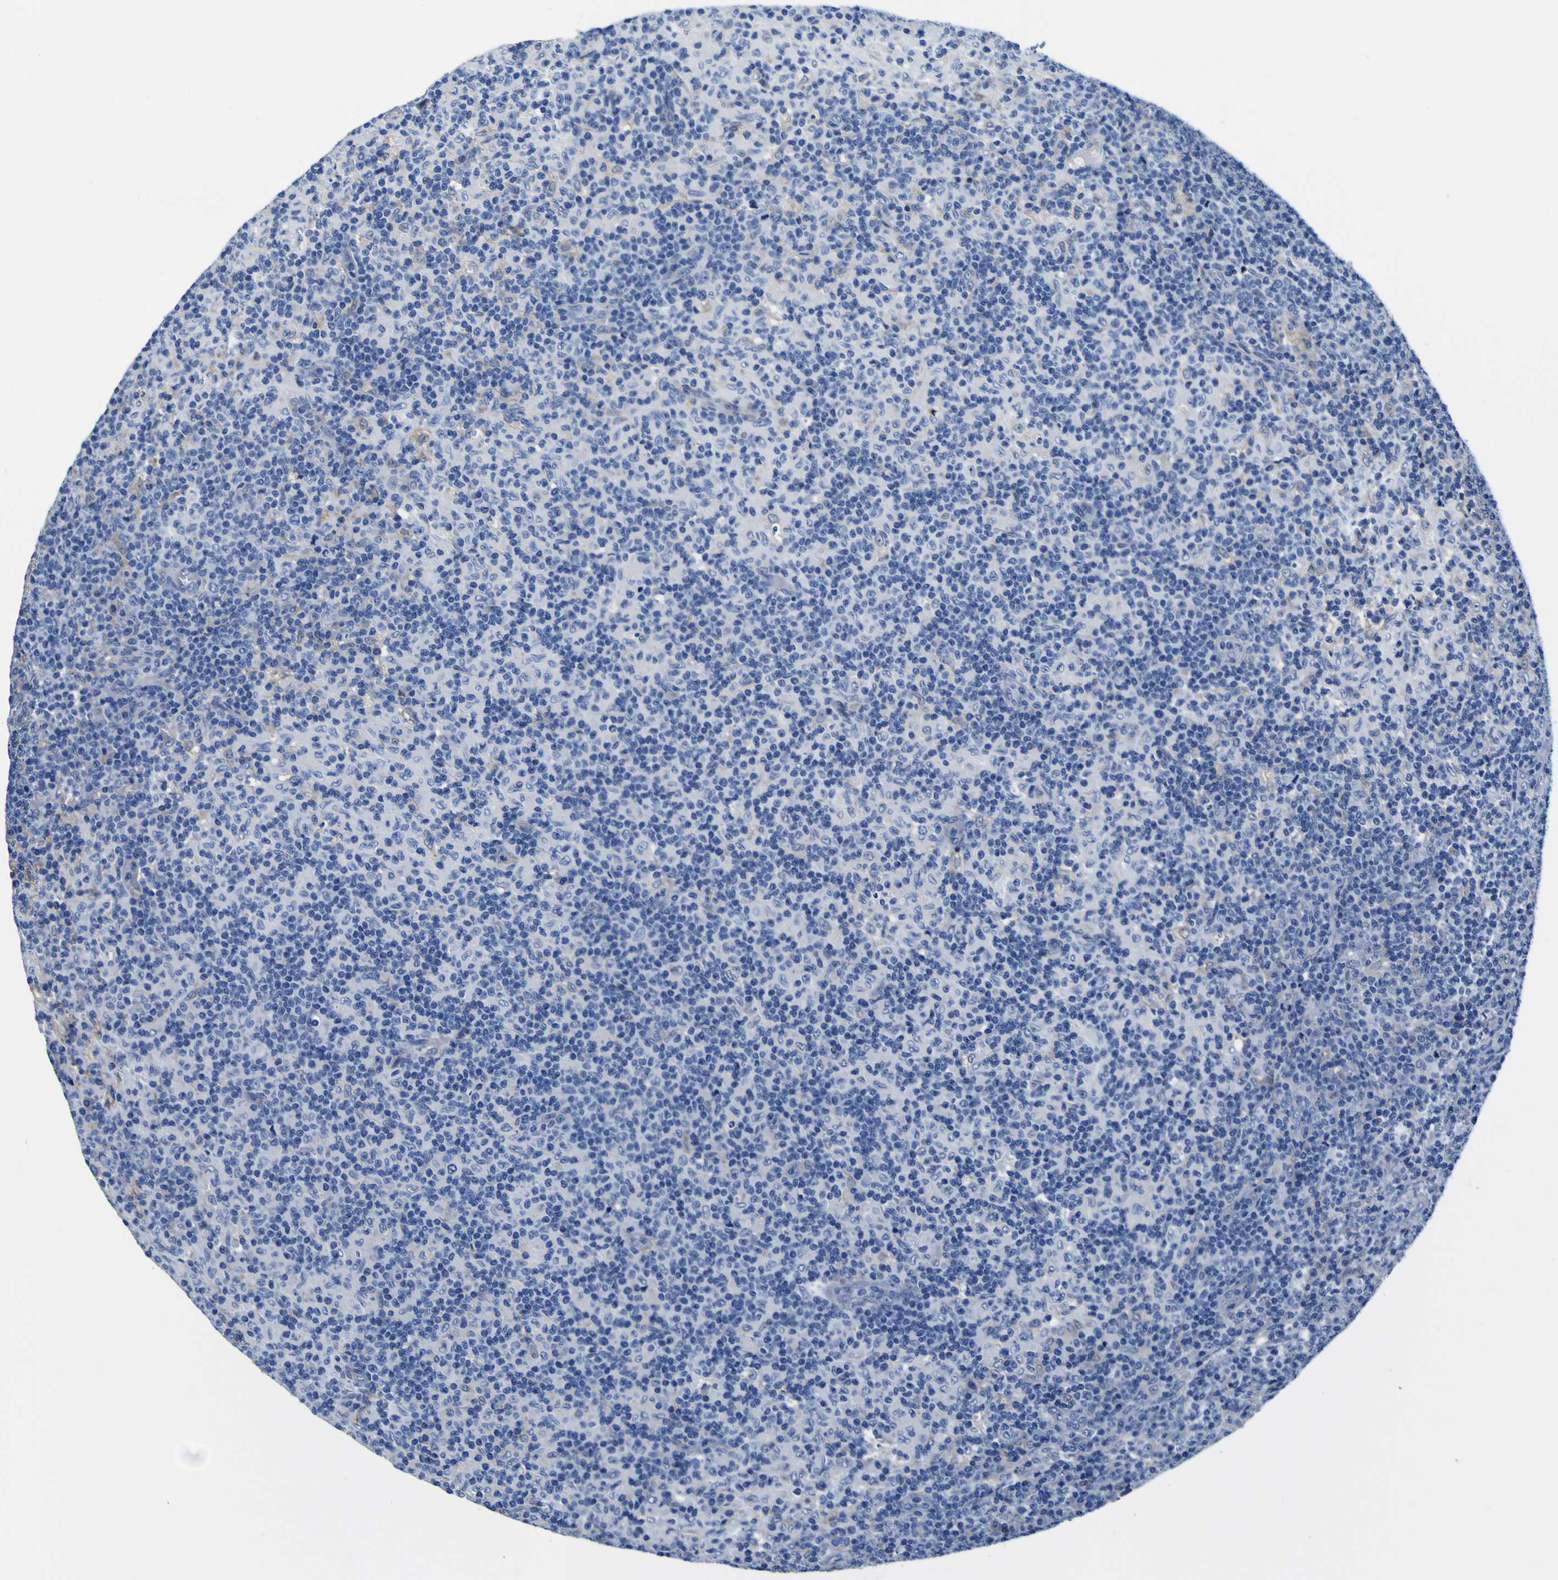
{"staining": {"intensity": "moderate", "quantity": "<25%", "location": "cytoplasmic/membranous"}, "tissue": "lymph node", "cell_type": "Germinal center cells", "image_type": "normal", "snomed": [{"axis": "morphology", "description": "Normal tissue, NOS"}, {"axis": "morphology", "description": "Inflammation, NOS"}, {"axis": "topography", "description": "Lymph node"}], "caption": "Germinal center cells display moderate cytoplasmic/membranous expression in about <25% of cells in benign lymph node. The staining is performed using DAB (3,3'-diaminobenzidine) brown chromogen to label protein expression. The nuclei are counter-stained blue using hematoxylin.", "gene": "PXDN", "patient": {"sex": "male", "age": 55}}